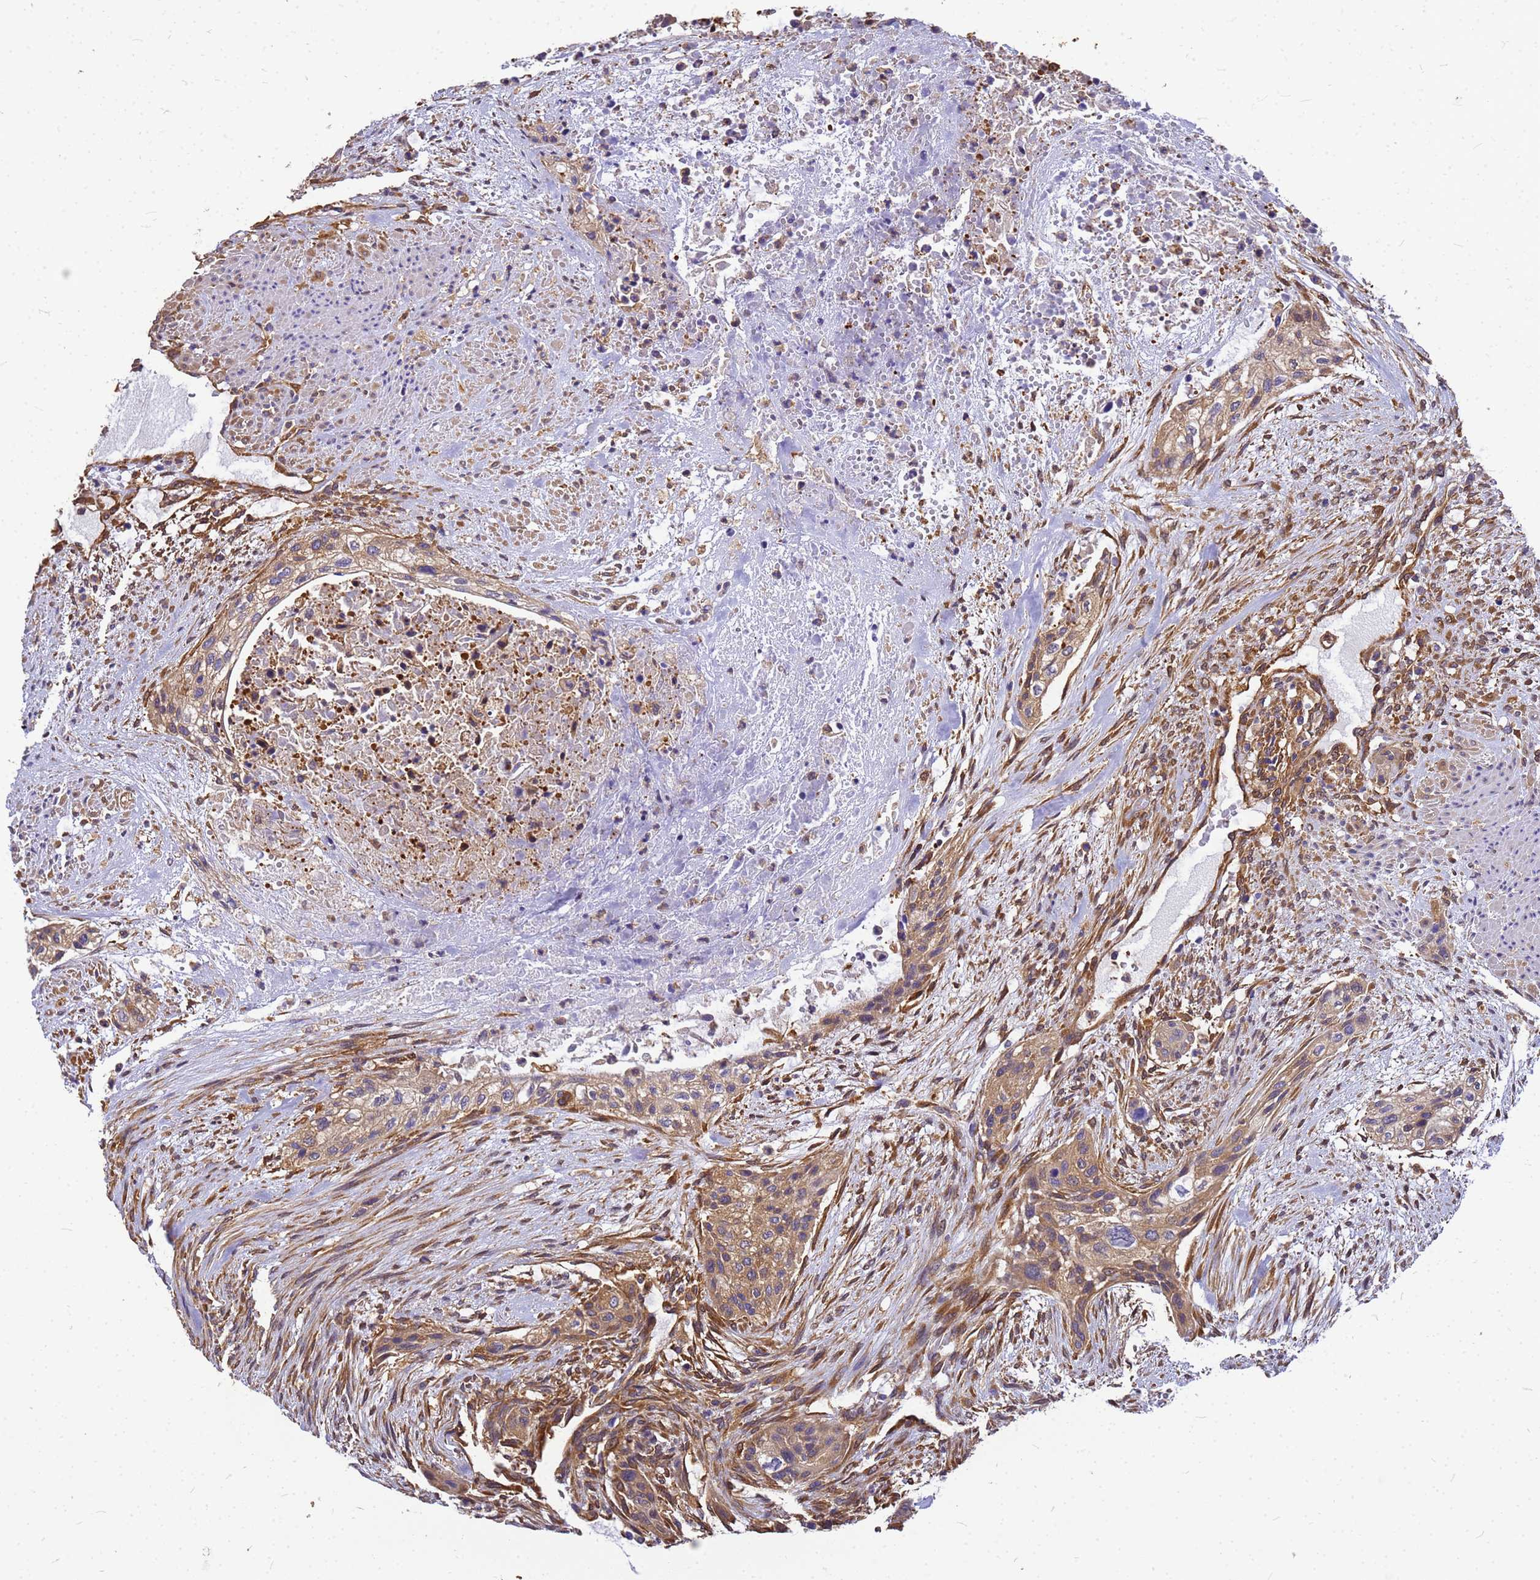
{"staining": {"intensity": "moderate", "quantity": ">75%", "location": "cytoplasmic/membranous"}, "tissue": "urothelial cancer", "cell_type": "Tumor cells", "image_type": "cancer", "snomed": [{"axis": "morphology", "description": "Urothelial carcinoma, High grade"}, {"axis": "topography", "description": "Urinary bladder"}], "caption": "Urothelial cancer stained for a protein displays moderate cytoplasmic/membranous positivity in tumor cells.", "gene": "GID4", "patient": {"sex": "male", "age": 35}}